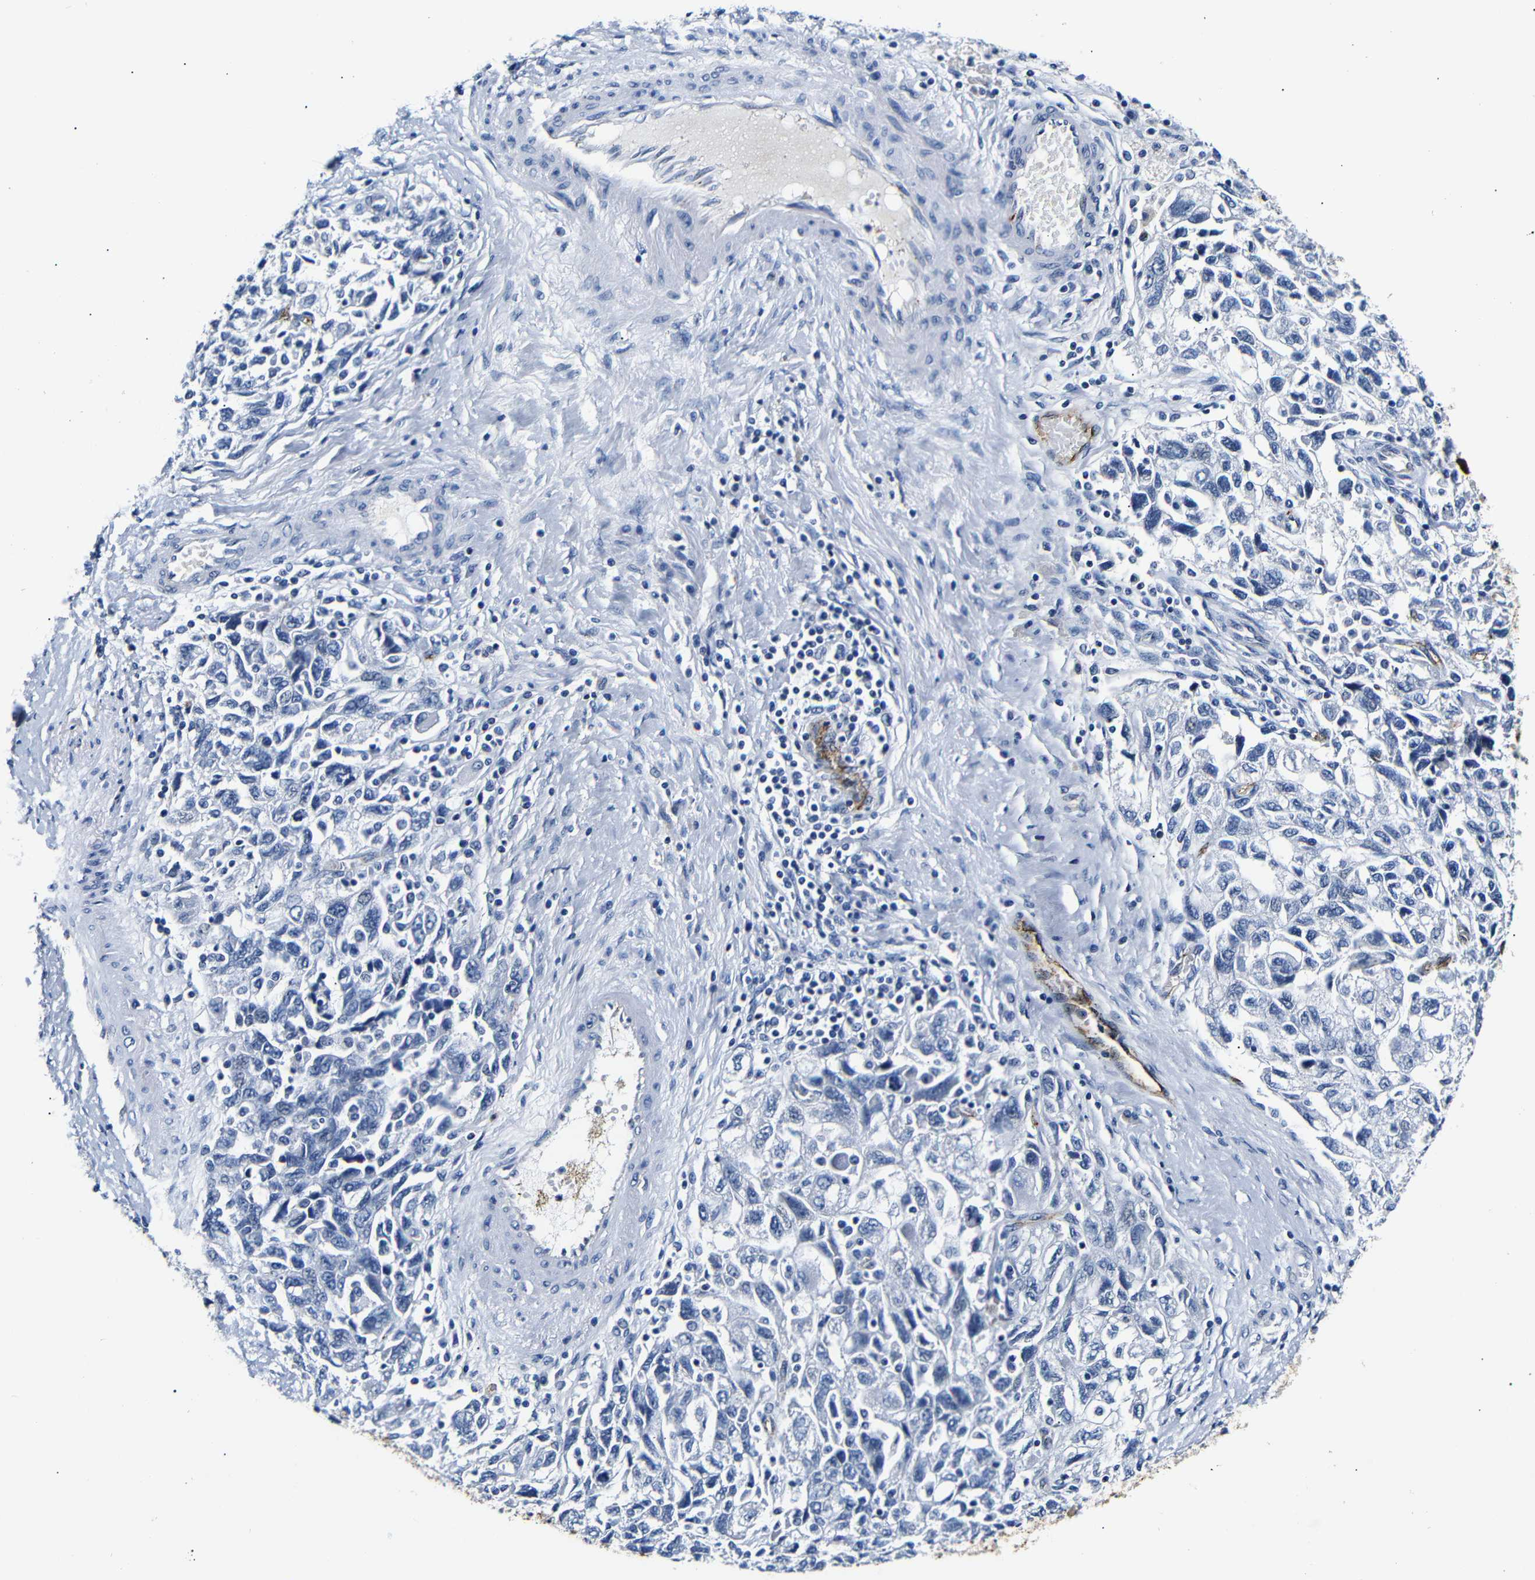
{"staining": {"intensity": "negative", "quantity": "none", "location": "none"}, "tissue": "ovarian cancer", "cell_type": "Tumor cells", "image_type": "cancer", "snomed": [{"axis": "morphology", "description": "Carcinoma, NOS"}, {"axis": "morphology", "description": "Cystadenocarcinoma, serous, NOS"}, {"axis": "topography", "description": "Ovary"}], "caption": "Human ovarian serous cystadenocarcinoma stained for a protein using immunohistochemistry exhibits no staining in tumor cells.", "gene": "MUC4", "patient": {"sex": "female", "age": 69}}